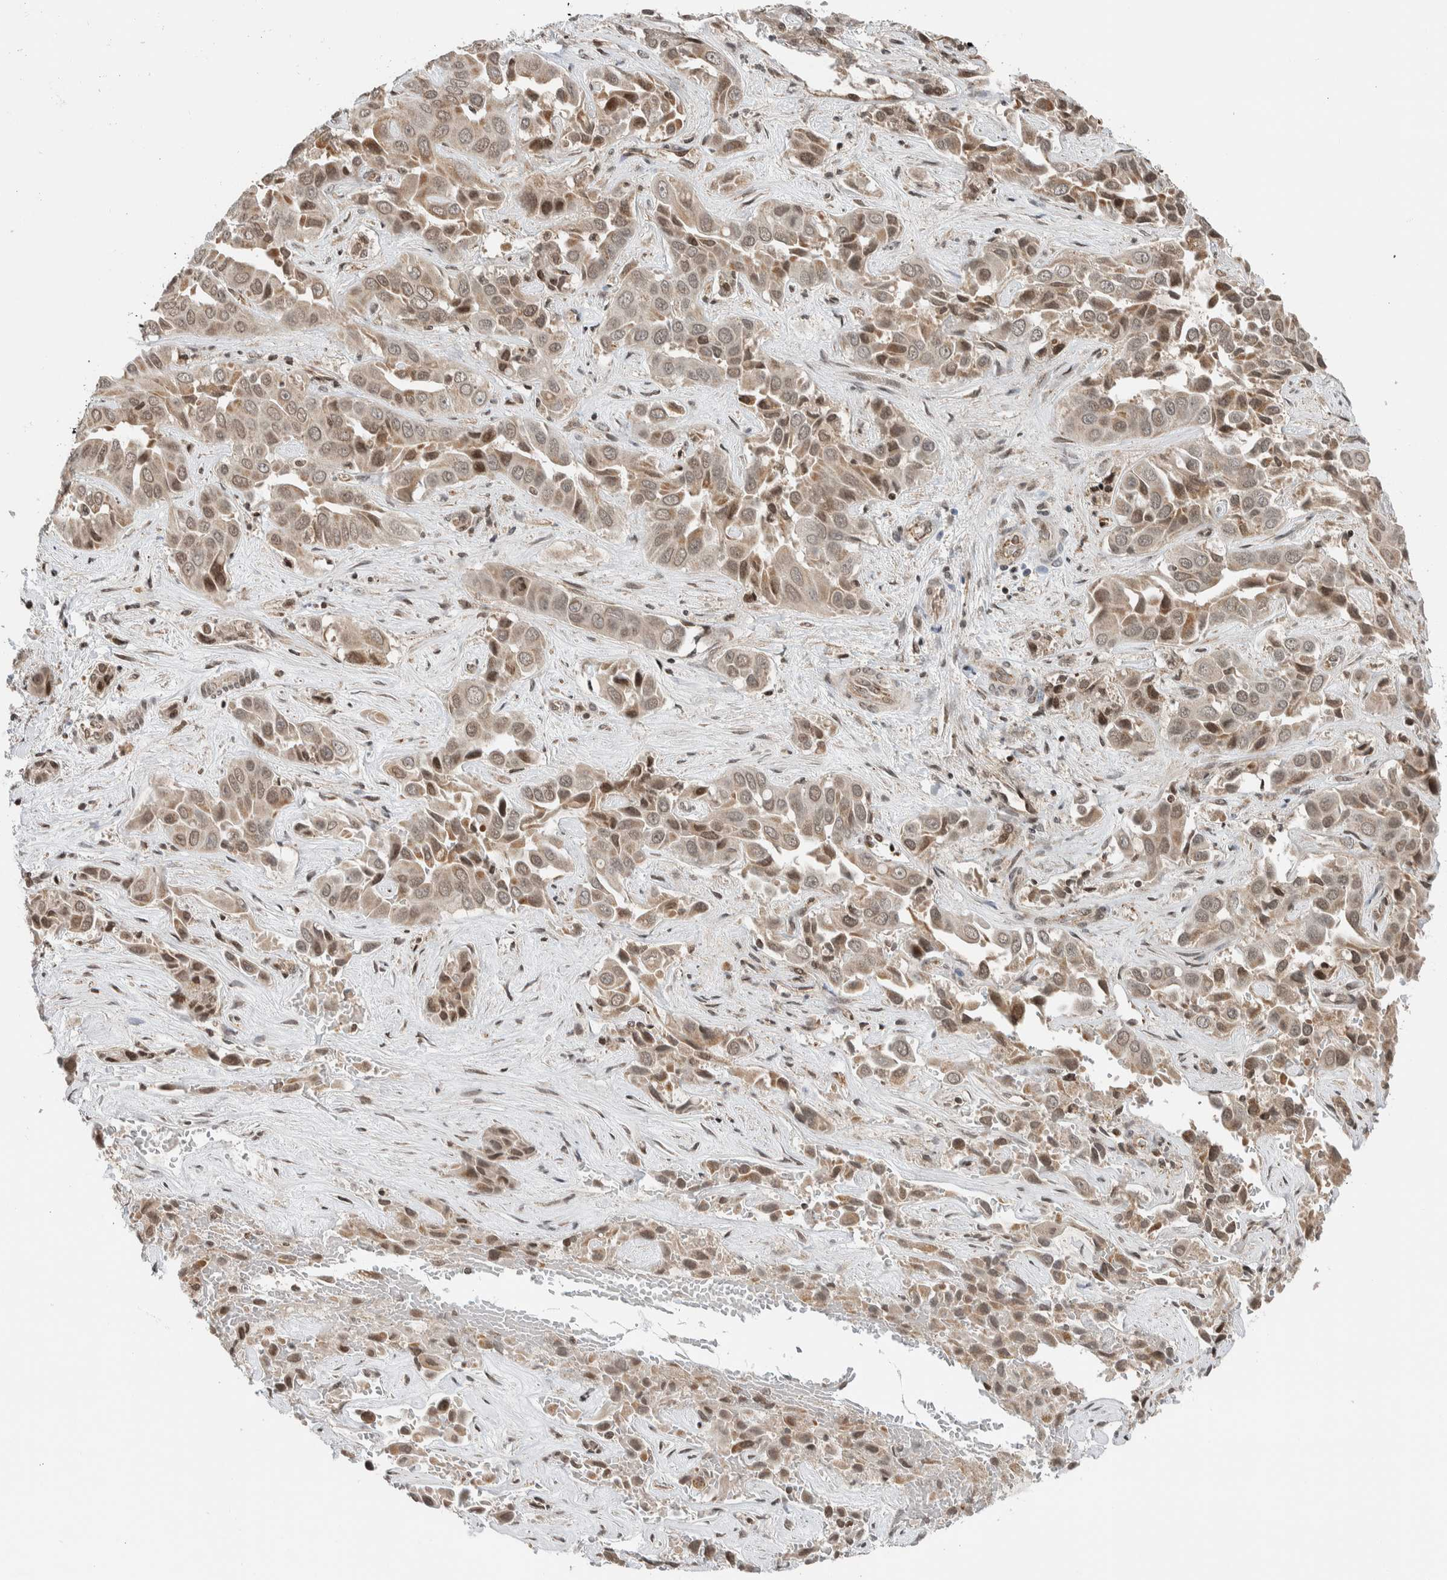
{"staining": {"intensity": "moderate", "quantity": "25%-75%", "location": "nuclear"}, "tissue": "liver cancer", "cell_type": "Tumor cells", "image_type": "cancer", "snomed": [{"axis": "morphology", "description": "Cholangiocarcinoma"}, {"axis": "topography", "description": "Liver"}], "caption": "Liver cholangiocarcinoma was stained to show a protein in brown. There is medium levels of moderate nuclear staining in approximately 25%-75% of tumor cells.", "gene": "NPLOC4", "patient": {"sex": "female", "age": 52}}